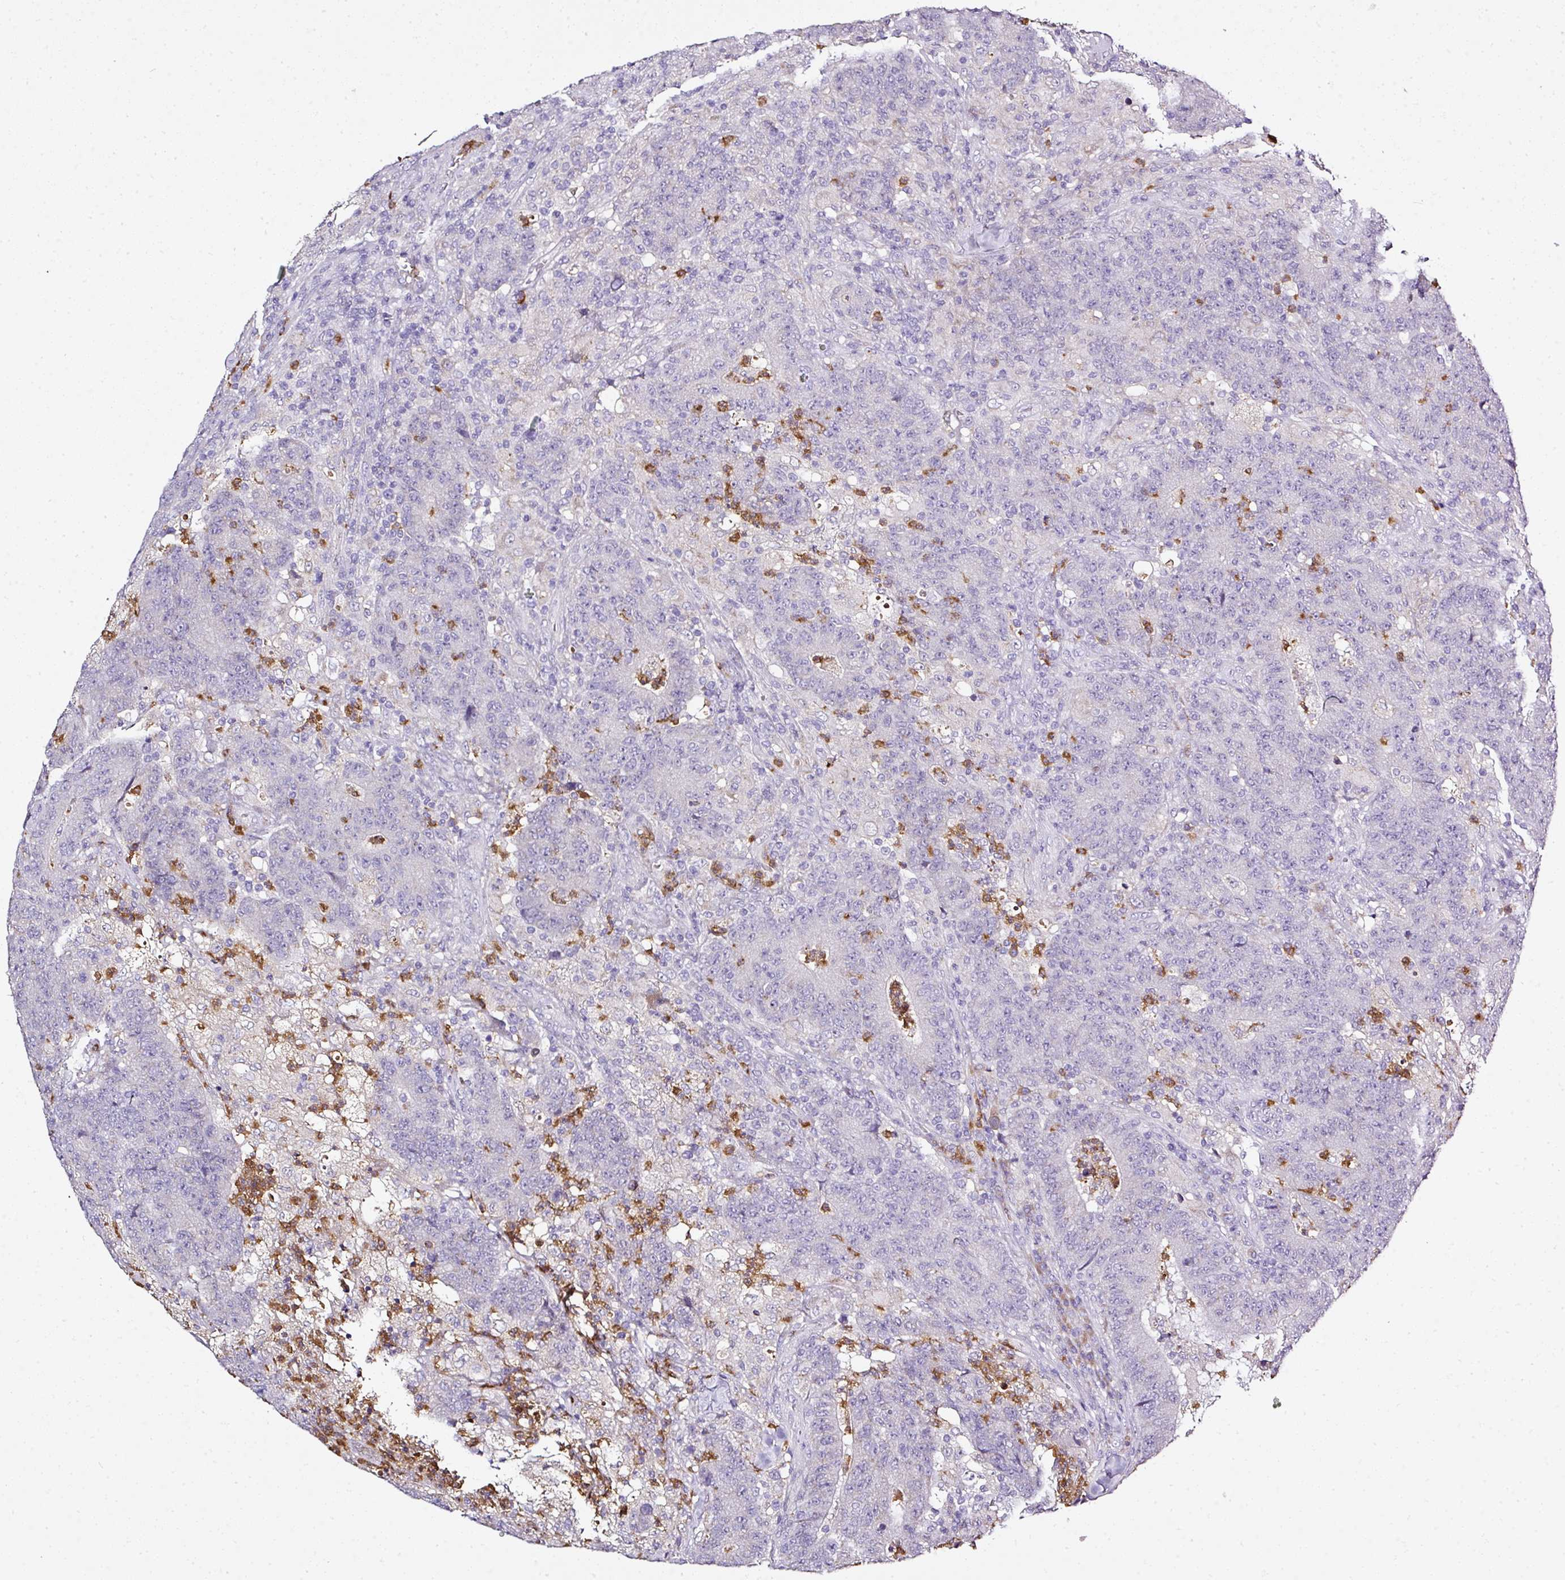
{"staining": {"intensity": "negative", "quantity": "none", "location": "none"}, "tissue": "colorectal cancer", "cell_type": "Tumor cells", "image_type": "cancer", "snomed": [{"axis": "morphology", "description": "Adenocarcinoma, NOS"}, {"axis": "topography", "description": "Colon"}], "caption": "IHC of colorectal cancer reveals no positivity in tumor cells.", "gene": "CAB39L", "patient": {"sex": "female", "age": 75}}